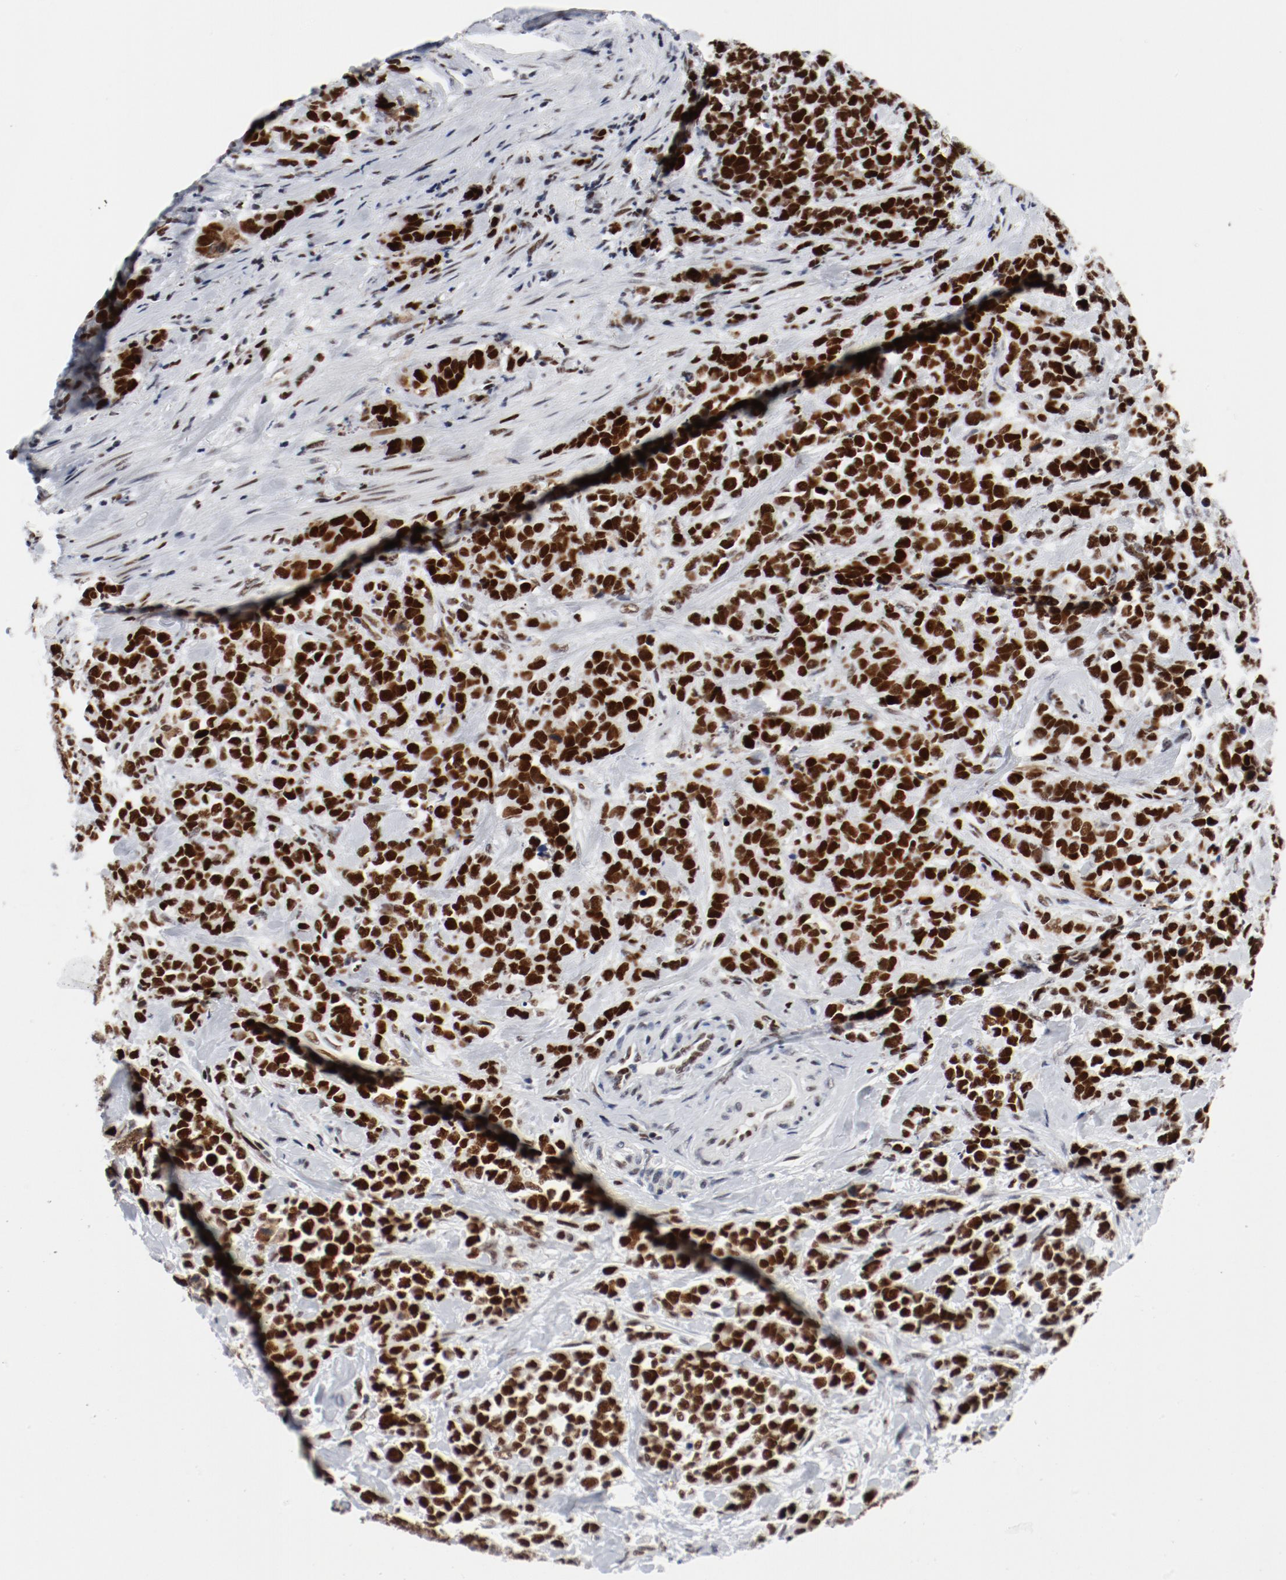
{"staining": {"intensity": "strong", "quantity": ">75%", "location": "nuclear"}, "tissue": "stomach cancer", "cell_type": "Tumor cells", "image_type": "cancer", "snomed": [{"axis": "morphology", "description": "Adenocarcinoma, NOS"}, {"axis": "topography", "description": "Stomach, upper"}], "caption": "Immunohistochemical staining of stomach adenocarcinoma shows high levels of strong nuclear staining in about >75% of tumor cells.", "gene": "POLD1", "patient": {"sex": "male", "age": 71}}